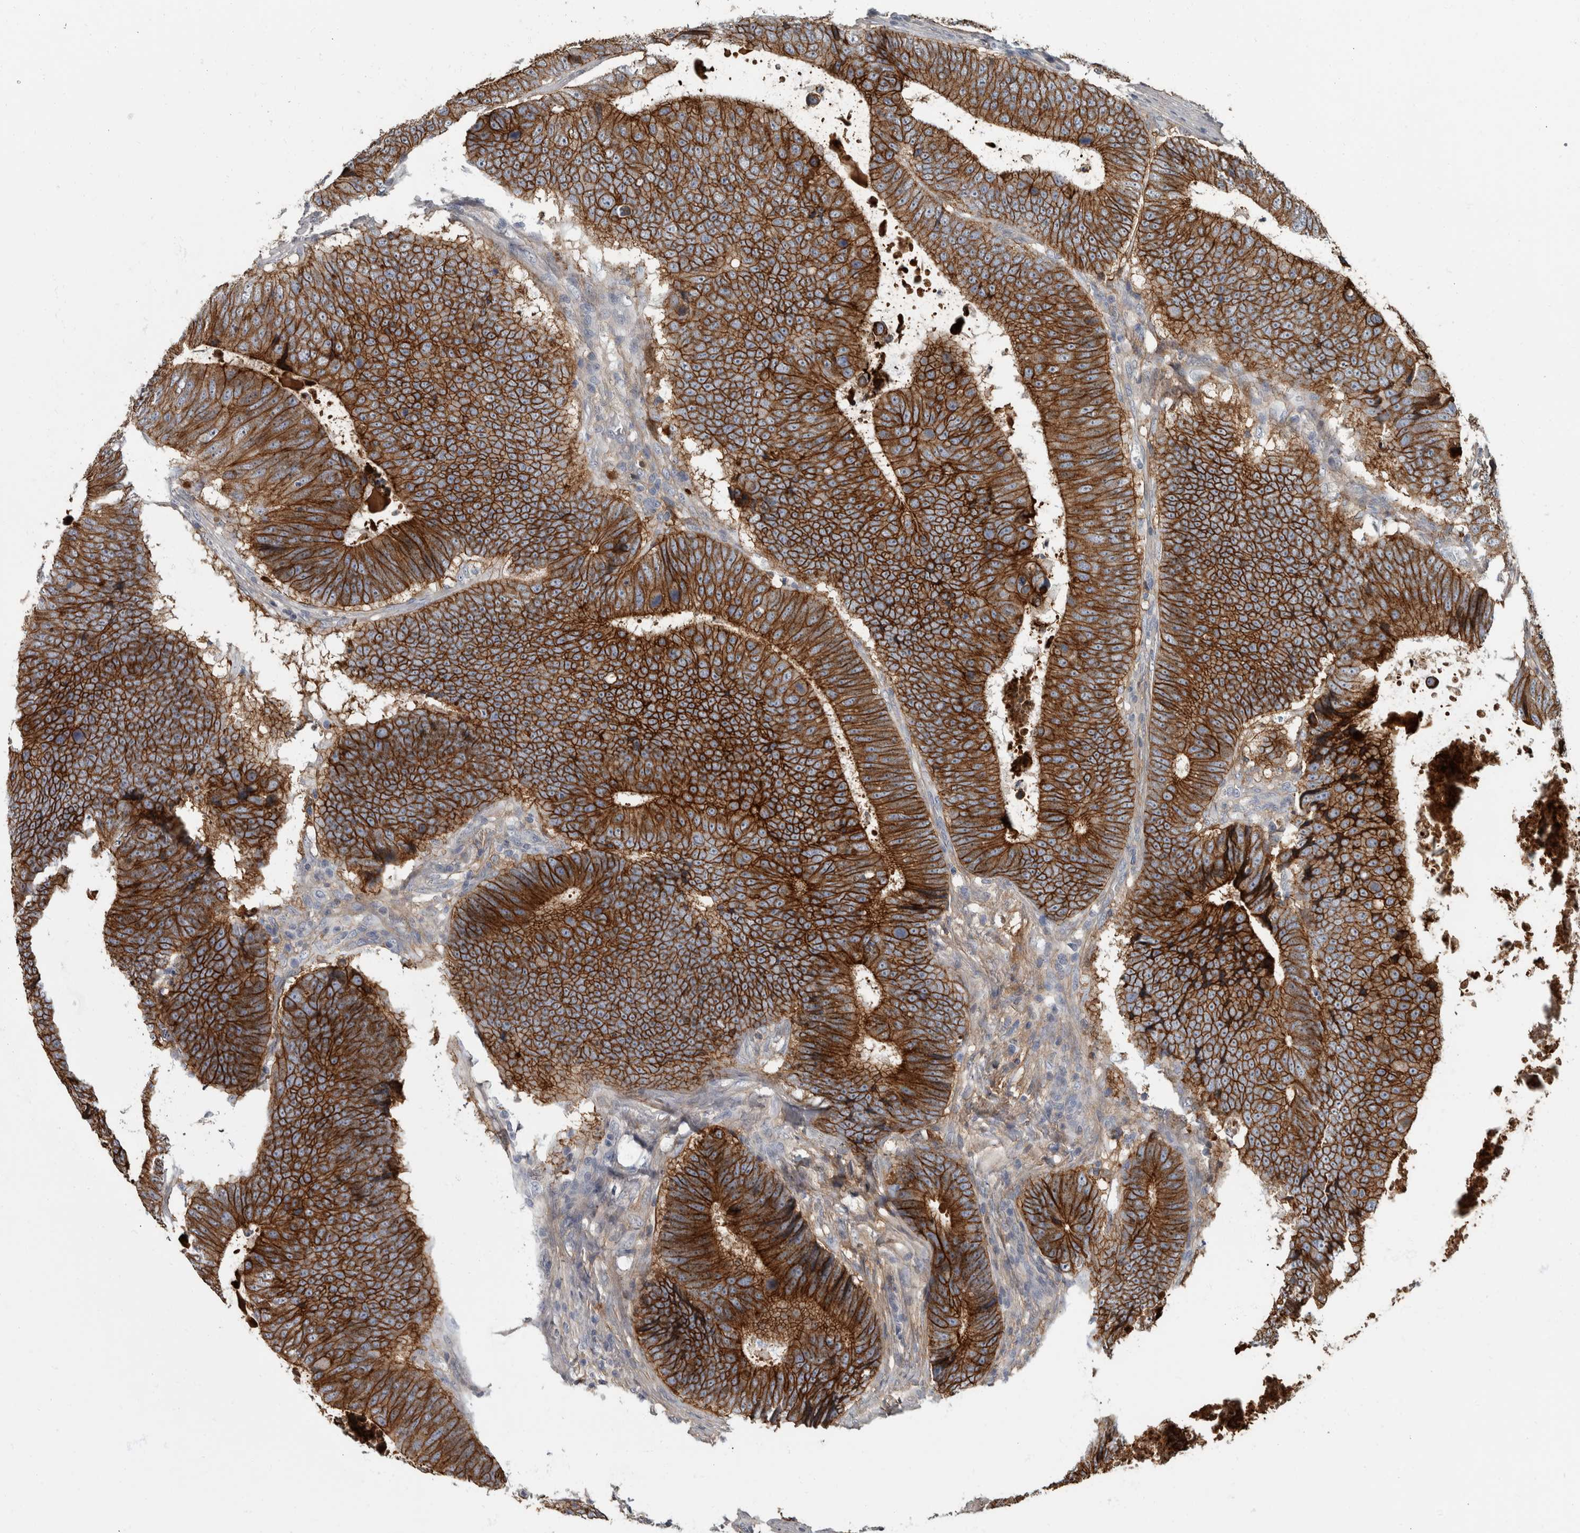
{"staining": {"intensity": "strong", "quantity": ">75%", "location": "cytoplasmic/membranous"}, "tissue": "colorectal cancer", "cell_type": "Tumor cells", "image_type": "cancer", "snomed": [{"axis": "morphology", "description": "Adenocarcinoma, NOS"}, {"axis": "topography", "description": "Colon"}], "caption": "Tumor cells demonstrate strong cytoplasmic/membranous expression in about >75% of cells in adenocarcinoma (colorectal).", "gene": "DSG2", "patient": {"sex": "male", "age": 56}}